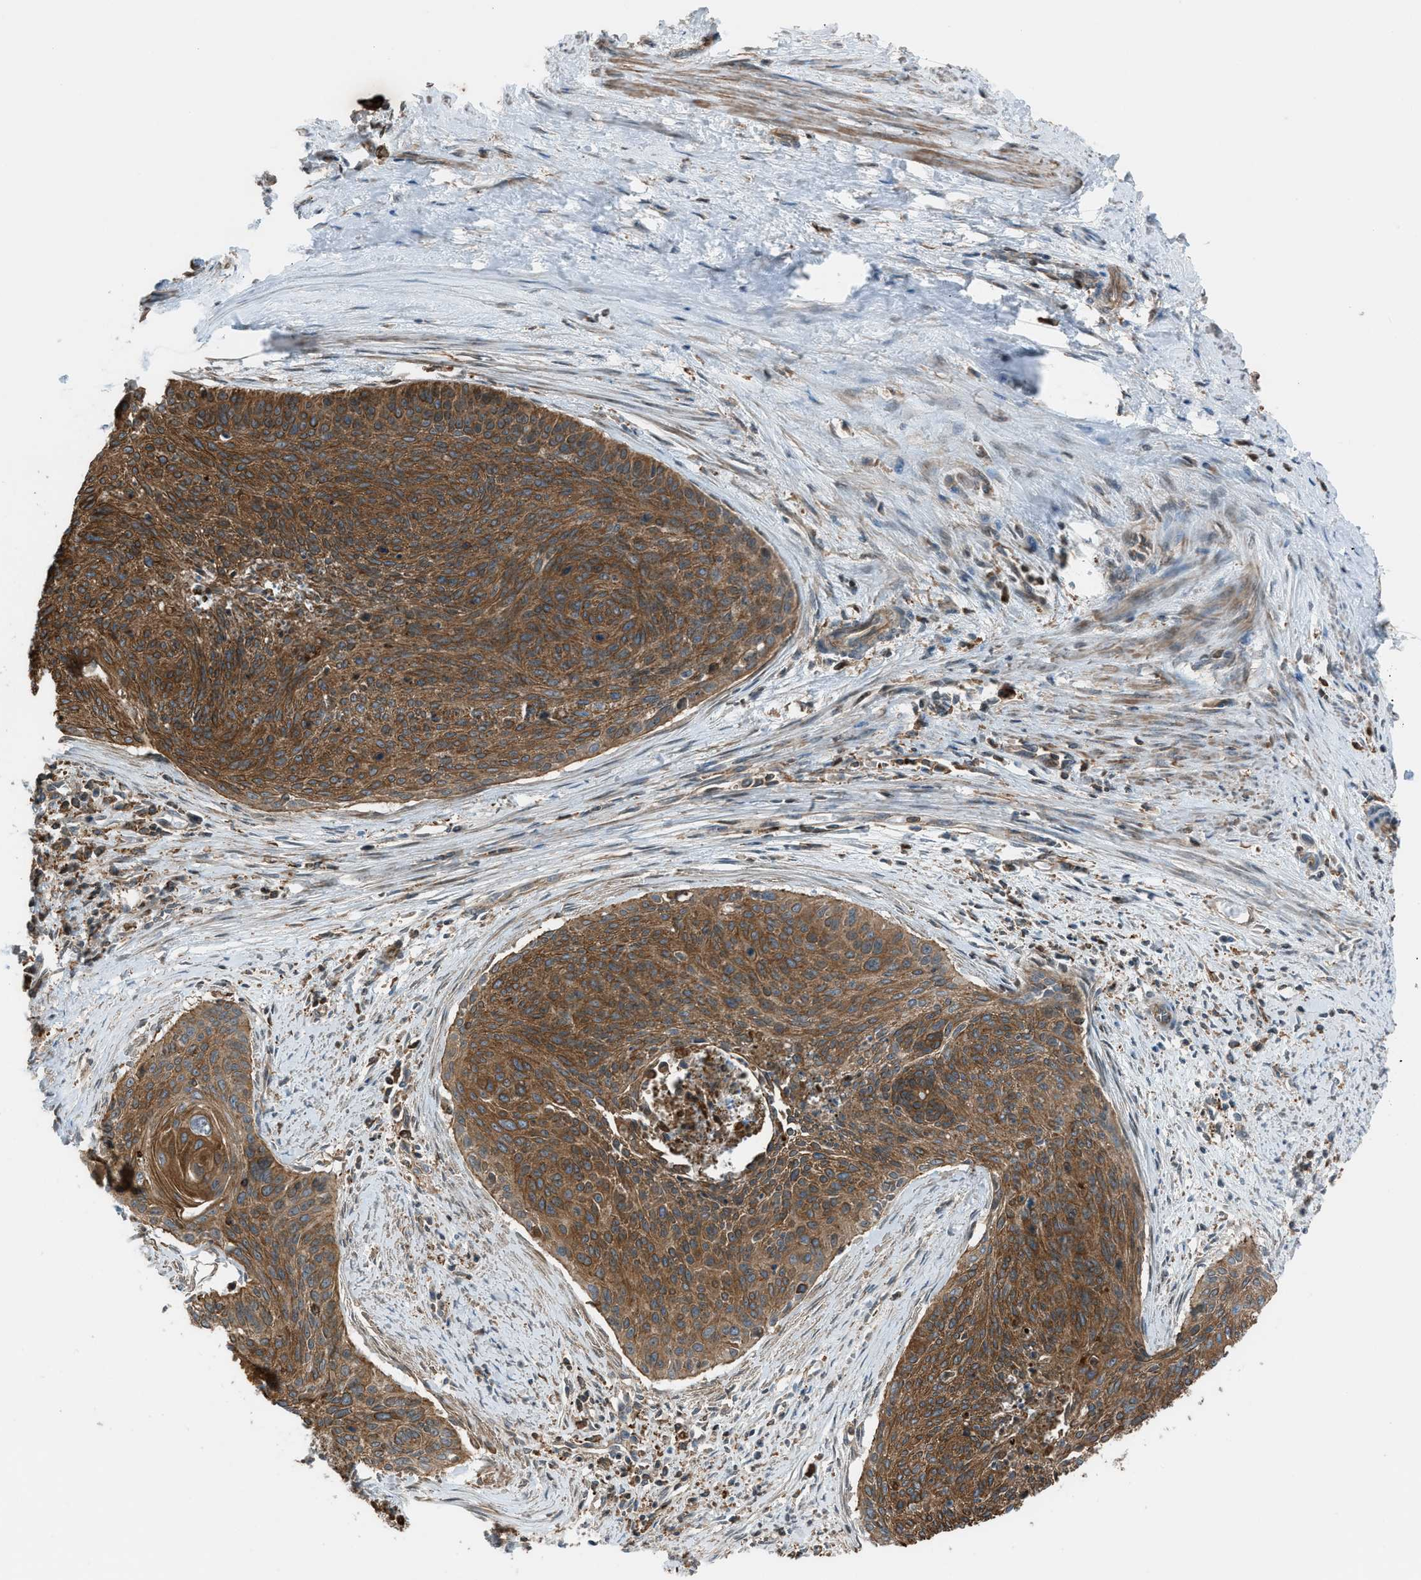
{"staining": {"intensity": "strong", "quantity": ">75%", "location": "cytoplasmic/membranous"}, "tissue": "cervical cancer", "cell_type": "Tumor cells", "image_type": "cancer", "snomed": [{"axis": "morphology", "description": "Squamous cell carcinoma, NOS"}, {"axis": "topography", "description": "Cervix"}], "caption": "Immunohistochemical staining of human cervical squamous cell carcinoma reveals high levels of strong cytoplasmic/membranous staining in approximately >75% of tumor cells. The staining is performed using DAB (3,3'-diaminobenzidine) brown chromogen to label protein expression. The nuclei are counter-stained blue using hematoxylin.", "gene": "DYRK1A", "patient": {"sex": "female", "age": 55}}